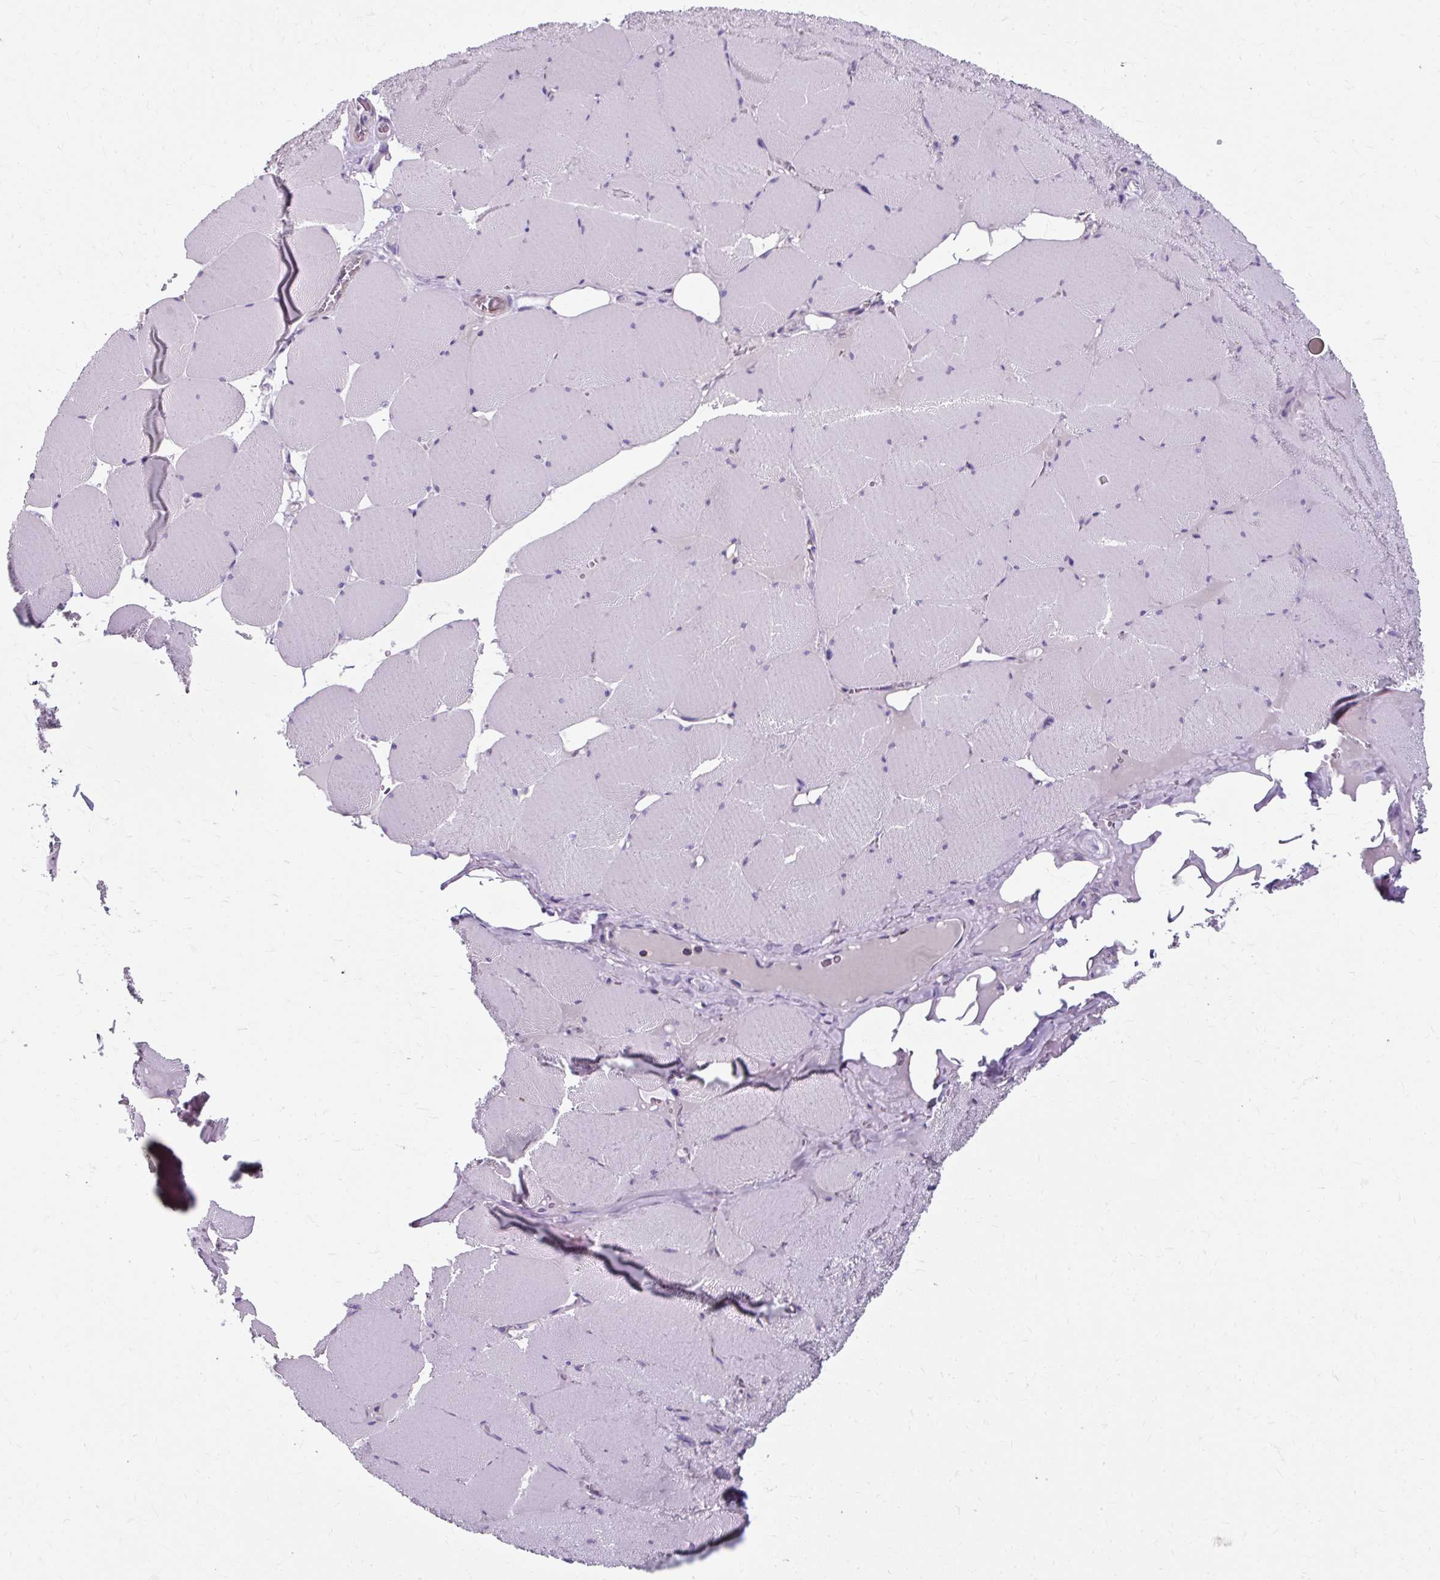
{"staining": {"intensity": "negative", "quantity": "none", "location": "none"}, "tissue": "skeletal muscle", "cell_type": "Myocytes", "image_type": "normal", "snomed": [{"axis": "morphology", "description": "Normal tissue, NOS"}, {"axis": "topography", "description": "Skeletal muscle"}, {"axis": "topography", "description": "Head-Neck"}], "caption": "Immunohistochemistry image of benign human skeletal muscle stained for a protein (brown), which shows no staining in myocytes. (Brightfield microscopy of DAB IHC at high magnification).", "gene": "ZNF555", "patient": {"sex": "male", "age": 66}}